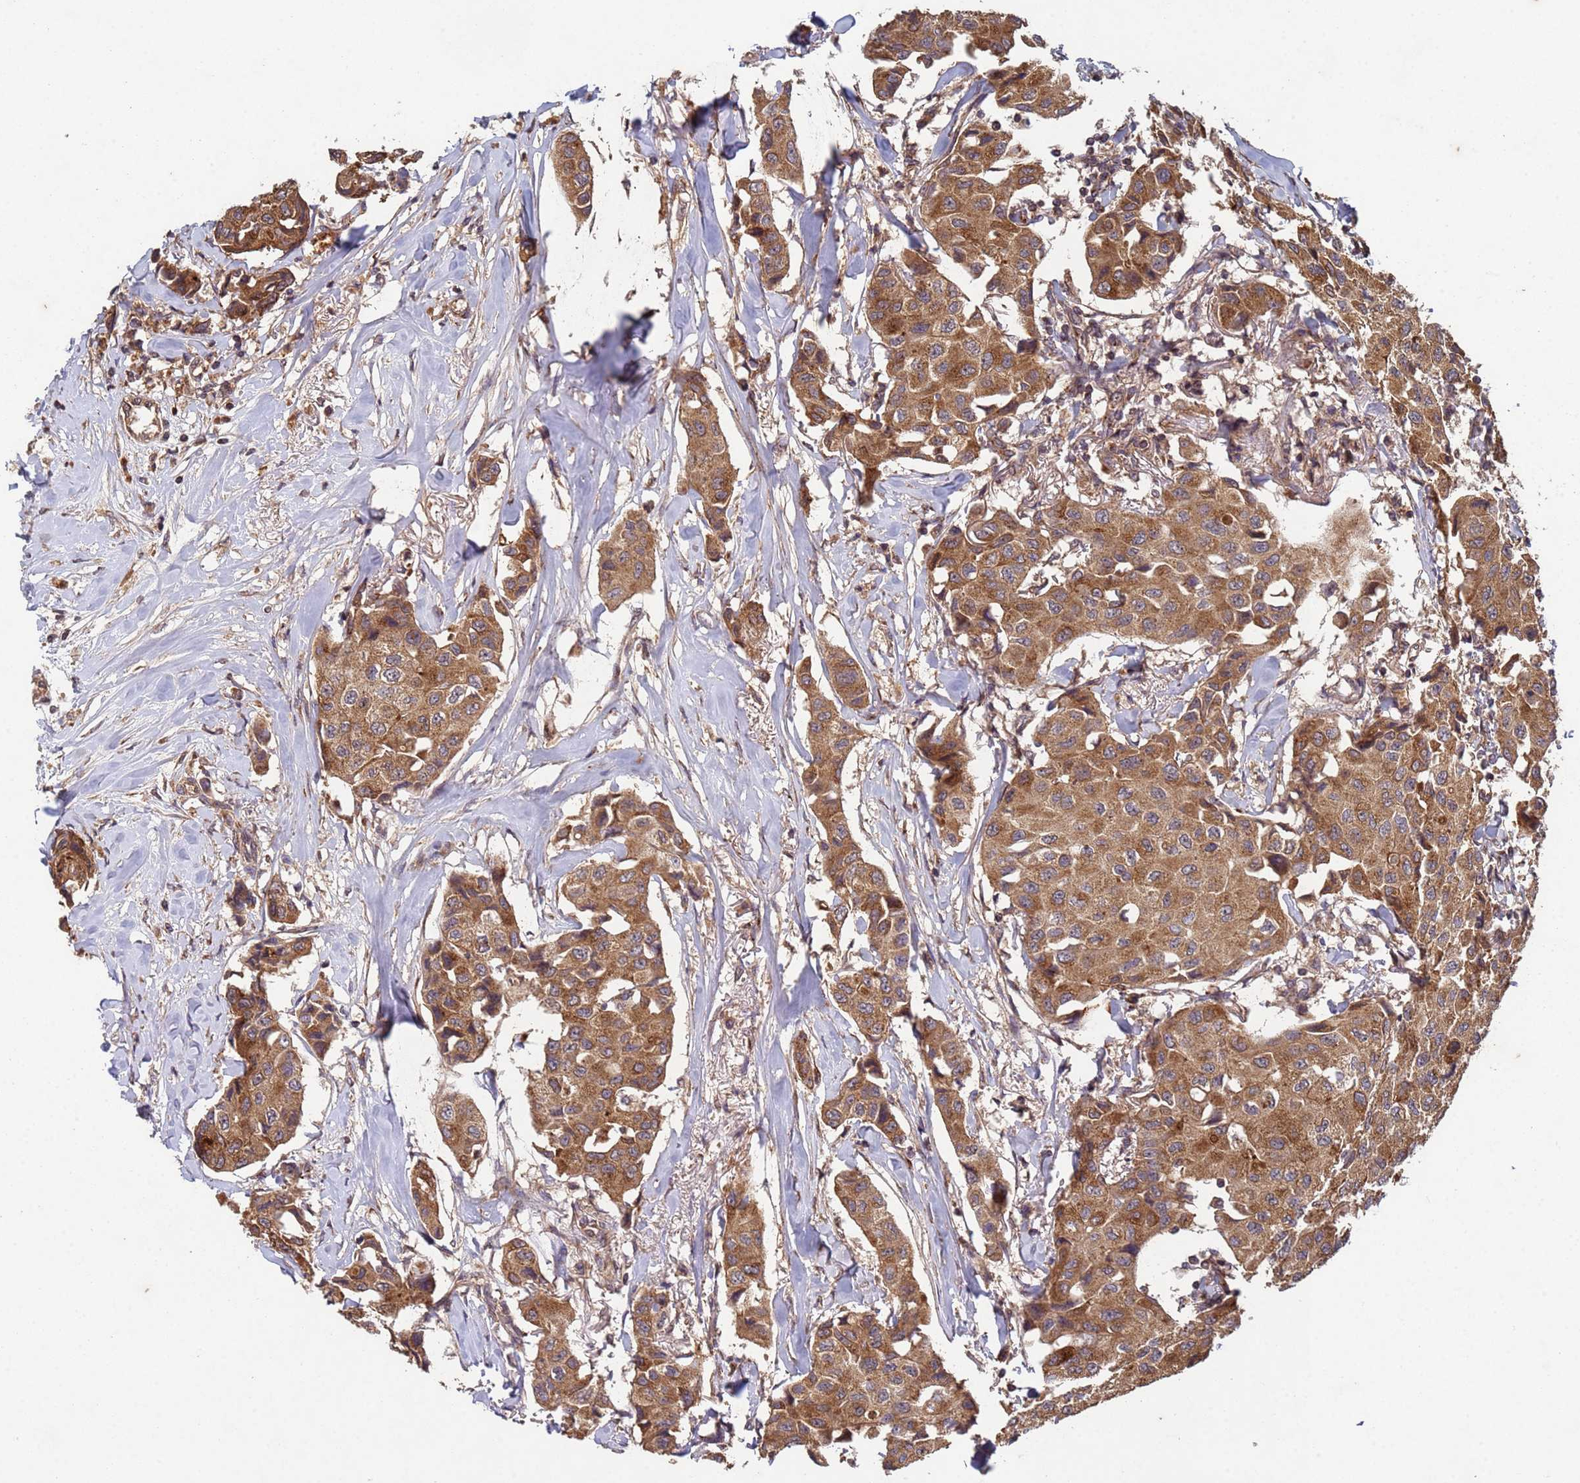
{"staining": {"intensity": "moderate", "quantity": ">75%", "location": "cytoplasmic/membranous"}, "tissue": "breast cancer", "cell_type": "Tumor cells", "image_type": "cancer", "snomed": [{"axis": "morphology", "description": "Duct carcinoma"}, {"axis": "topography", "description": "Breast"}], "caption": "Immunohistochemical staining of human breast intraductal carcinoma exhibits medium levels of moderate cytoplasmic/membranous staining in about >75% of tumor cells.", "gene": "FASTKD1", "patient": {"sex": "female", "age": 80}}